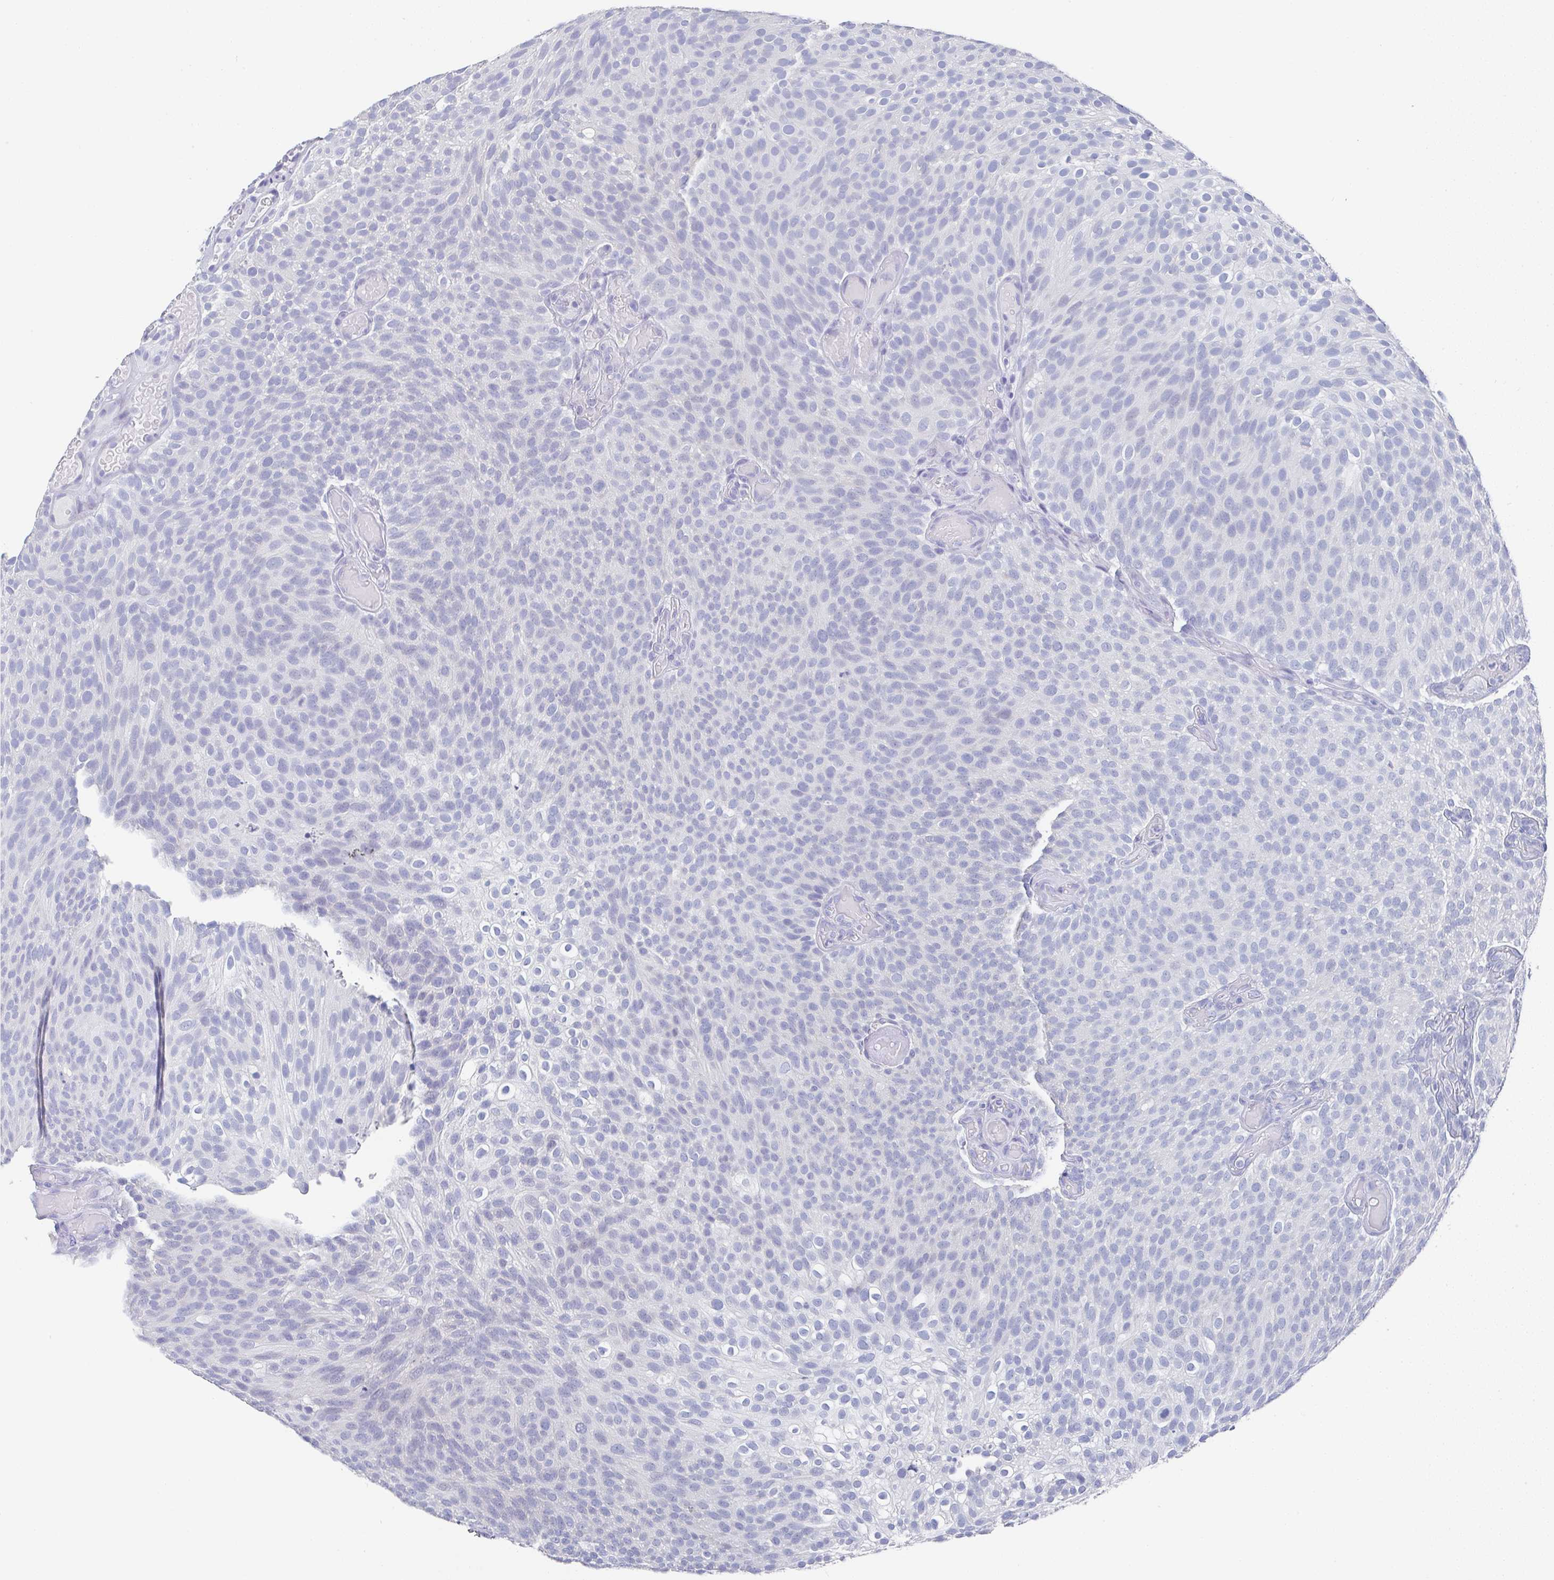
{"staining": {"intensity": "negative", "quantity": "none", "location": "none"}, "tissue": "urothelial cancer", "cell_type": "Tumor cells", "image_type": "cancer", "snomed": [{"axis": "morphology", "description": "Urothelial carcinoma, Low grade"}, {"axis": "topography", "description": "Urinary bladder"}], "caption": "A high-resolution histopathology image shows immunohistochemistry staining of urothelial cancer, which reveals no significant staining in tumor cells.", "gene": "TNFRSF8", "patient": {"sex": "male", "age": 78}}